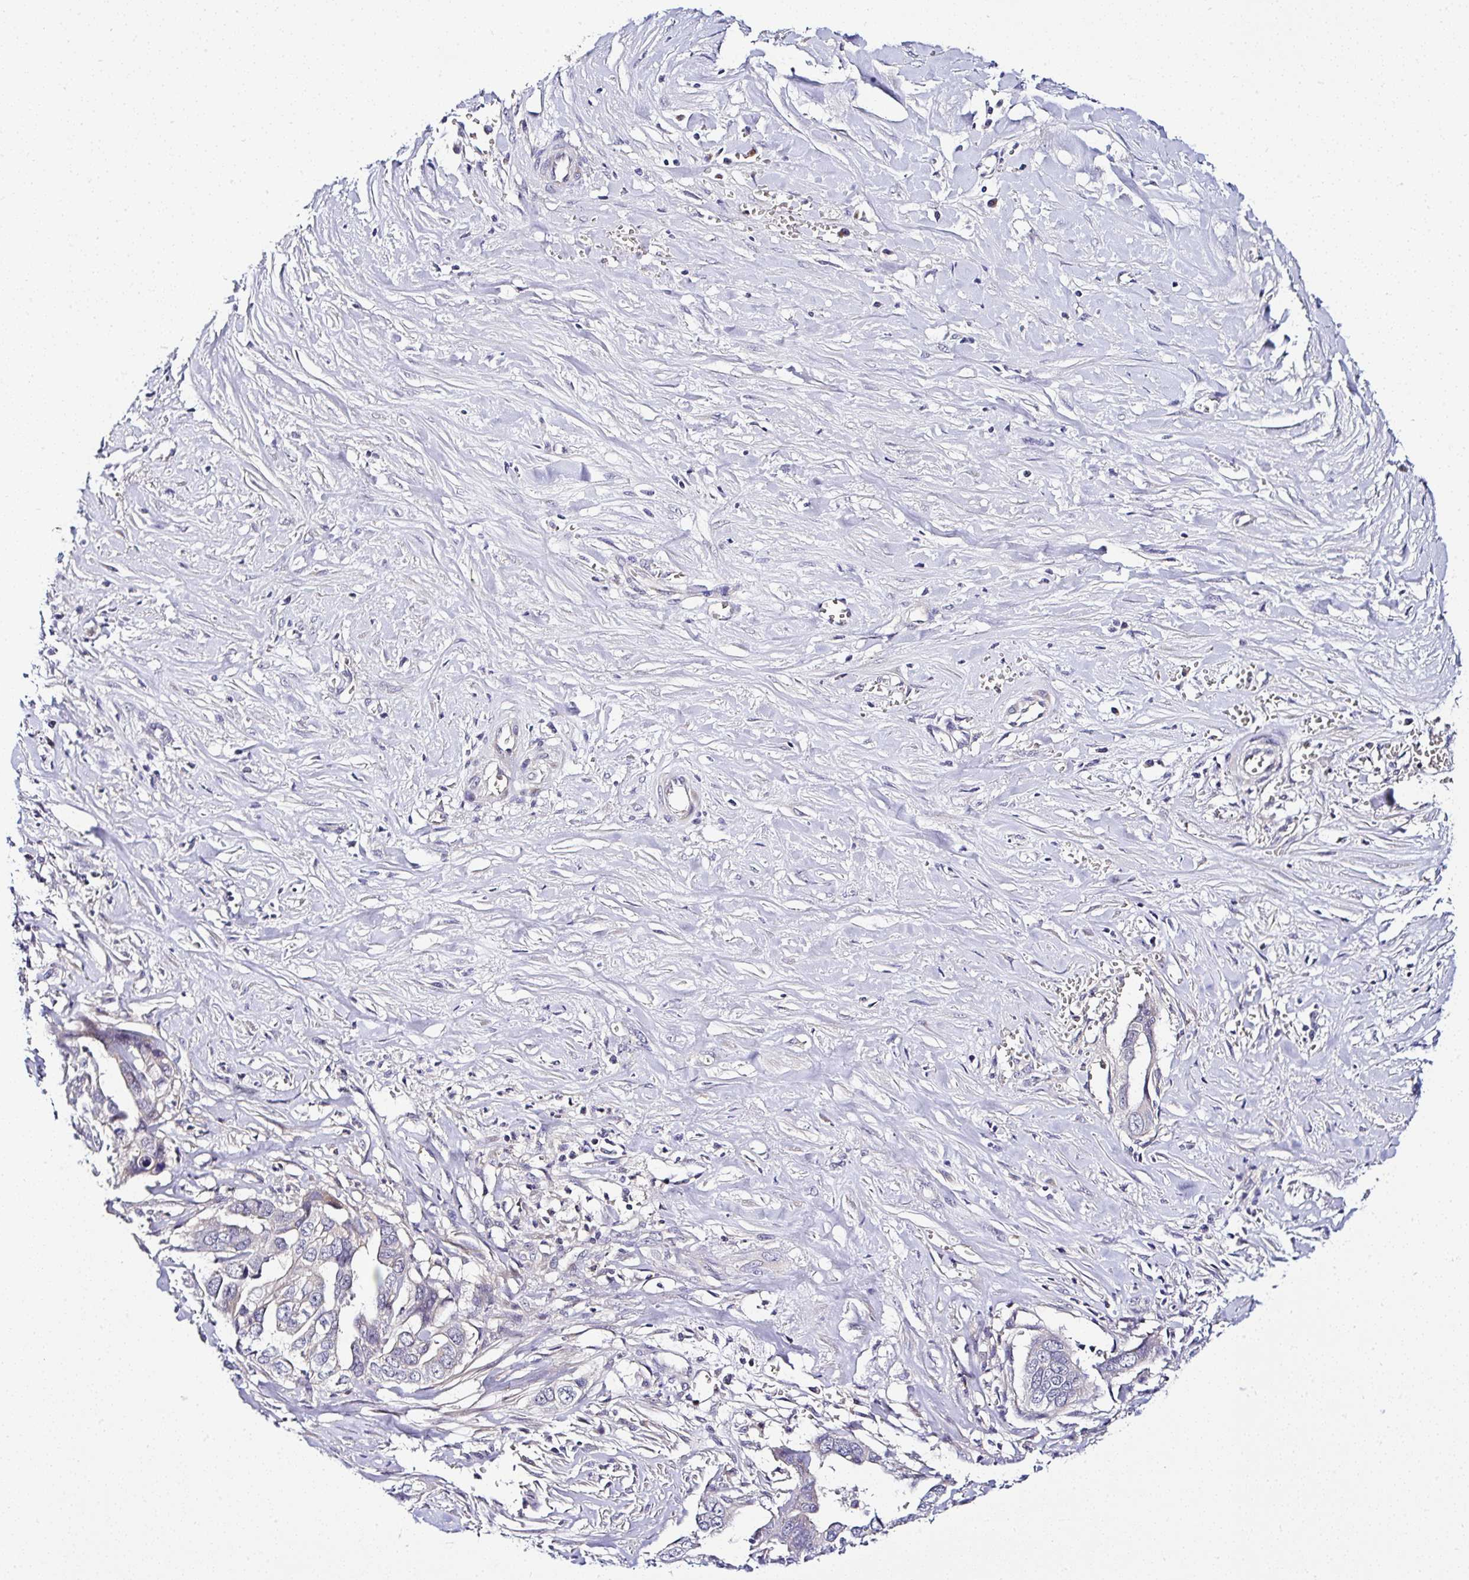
{"staining": {"intensity": "negative", "quantity": "none", "location": "none"}, "tissue": "liver cancer", "cell_type": "Tumor cells", "image_type": "cancer", "snomed": [{"axis": "morphology", "description": "Cholangiocarcinoma"}, {"axis": "topography", "description": "Liver"}], "caption": "The immunohistochemistry histopathology image has no significant expression in tumor cells of cholangiocarcinoma (liver) tissue.", "gene": "DEPDC5", "patient": {"sex": "female", "age": 79}}